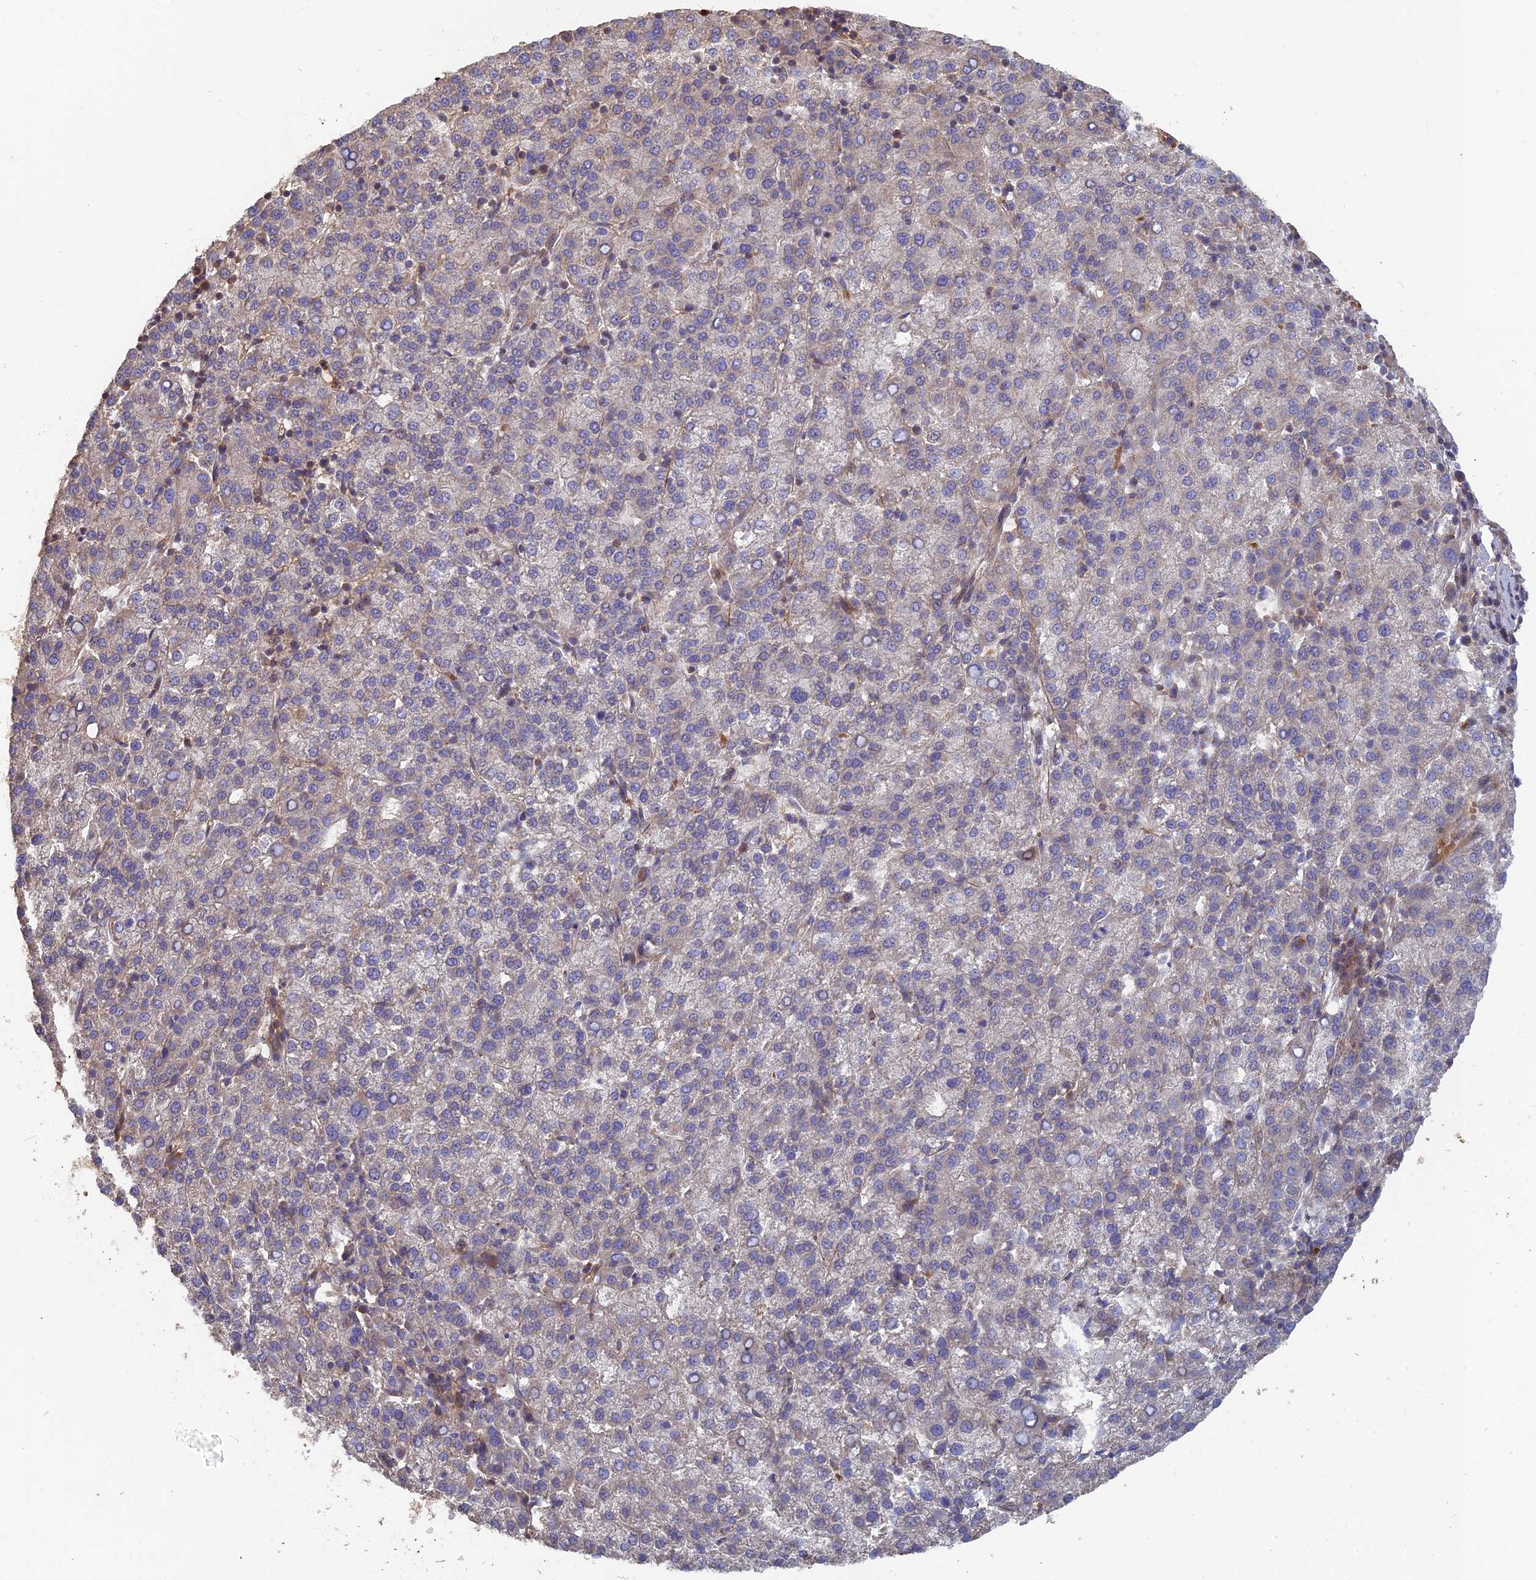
{"staining": {"intensity": "weak", "quantity": "<25%", "location": "cytoplasmic/membranous"}, "tissue": "liver cancer", "cell_type": "Tumor cells", "image_type": "cancer", "snomed": [{"axis": "morphology", "description": "Carcinoma, Hepatocellular, NOS"}, {"axis": "topography", "description": "Liver"}], "caption": "A photomicrograph of liver cancer (hepatocellular carcinoma) stained for a protein shows no brown staining in tumor cells.", "gene": "RPIA", "patient": {"sex": "female", "age": 58}}